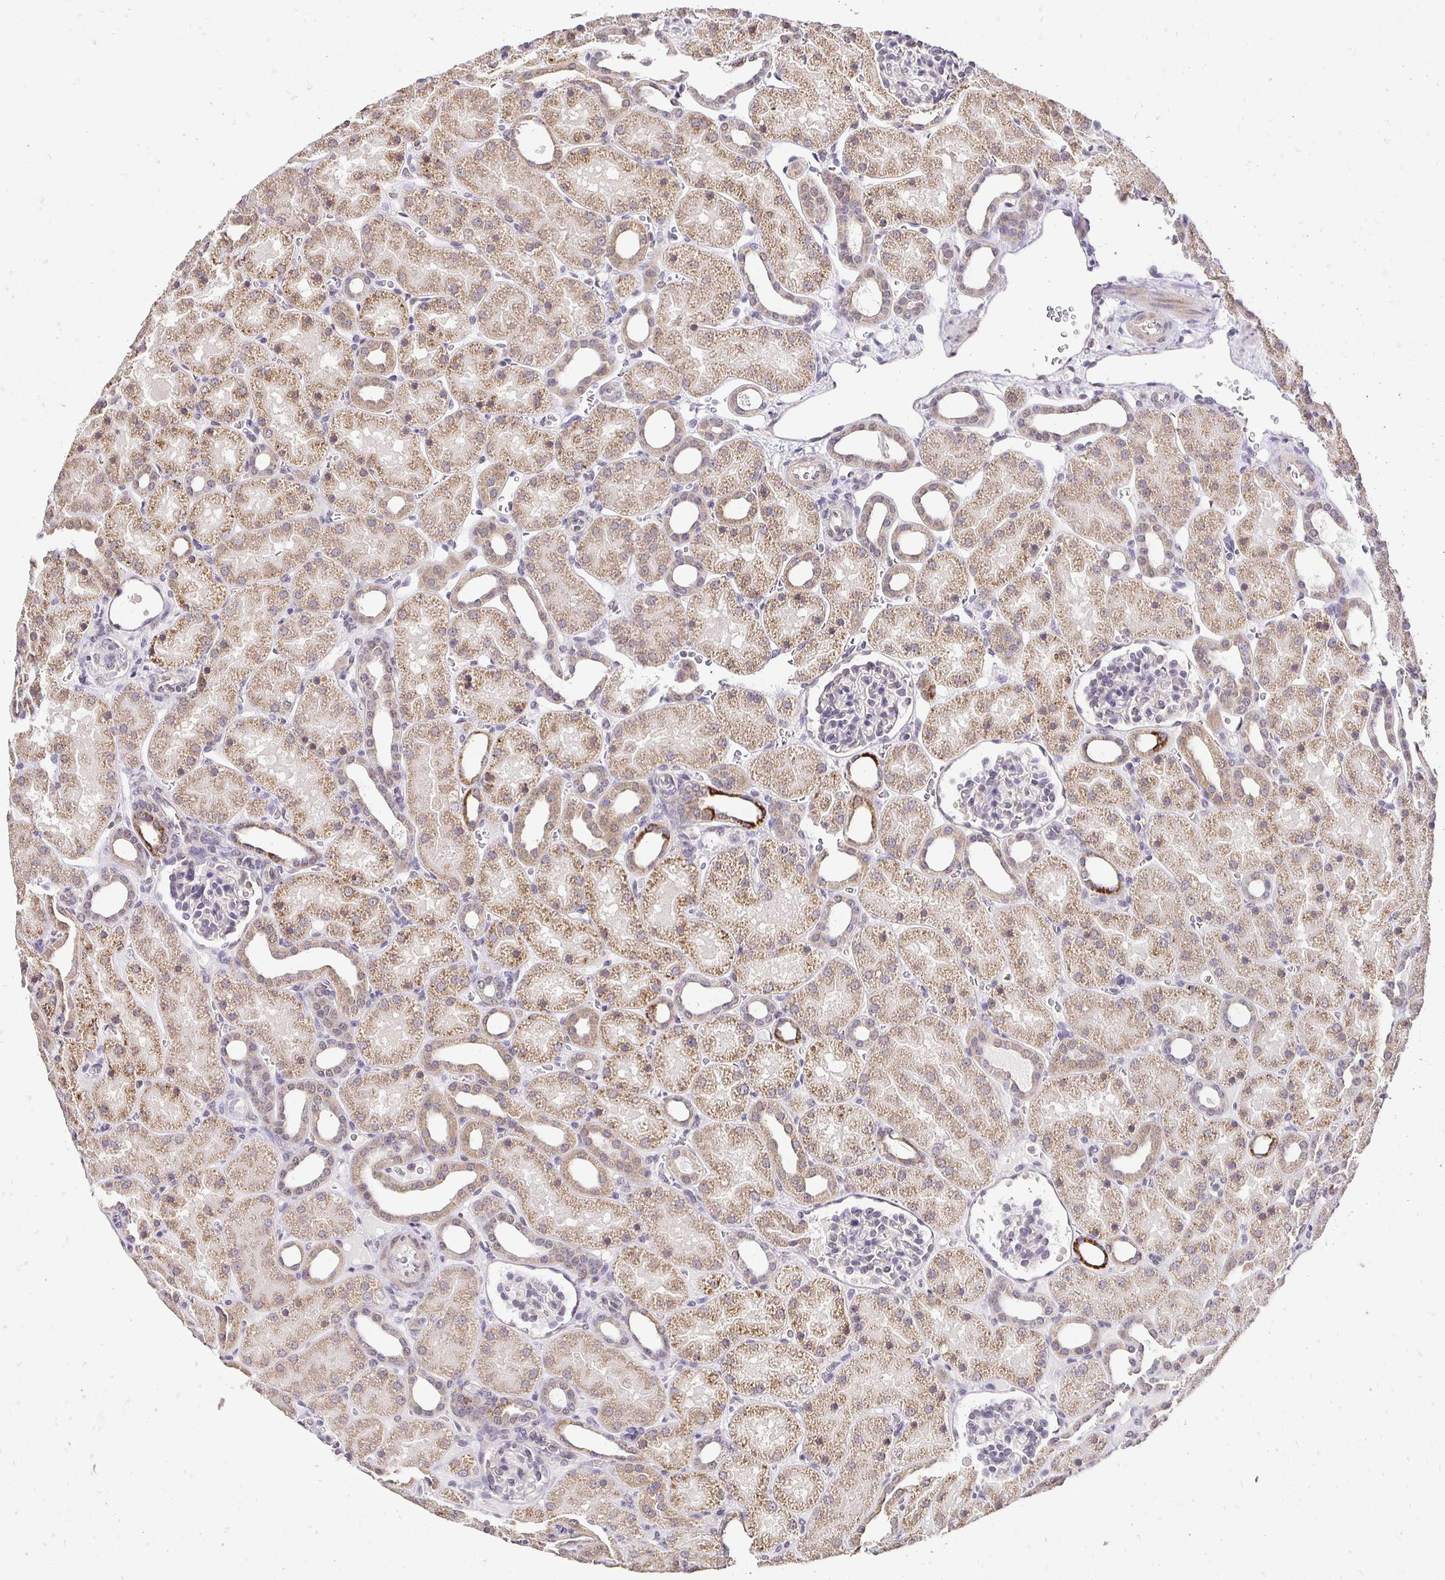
{"staining": {"intensity": "negative", "quantity": "none", "location": "none"}, "tissue": "kidney", "cell_type": "Cells in glomeruli", "image_type": "normal", "snomed": [{"axis": "morphology", "description": "Normal tissue, NOS"}, {"axis": "topography", "description": "Kidney"}], "caption": "Immunohistochemistry (IHC) of unremarkable kidney displays no expression in cells in glomeruli.", "gene": "RHEBL1", "patient": {"sex": "male", "age": 2}}